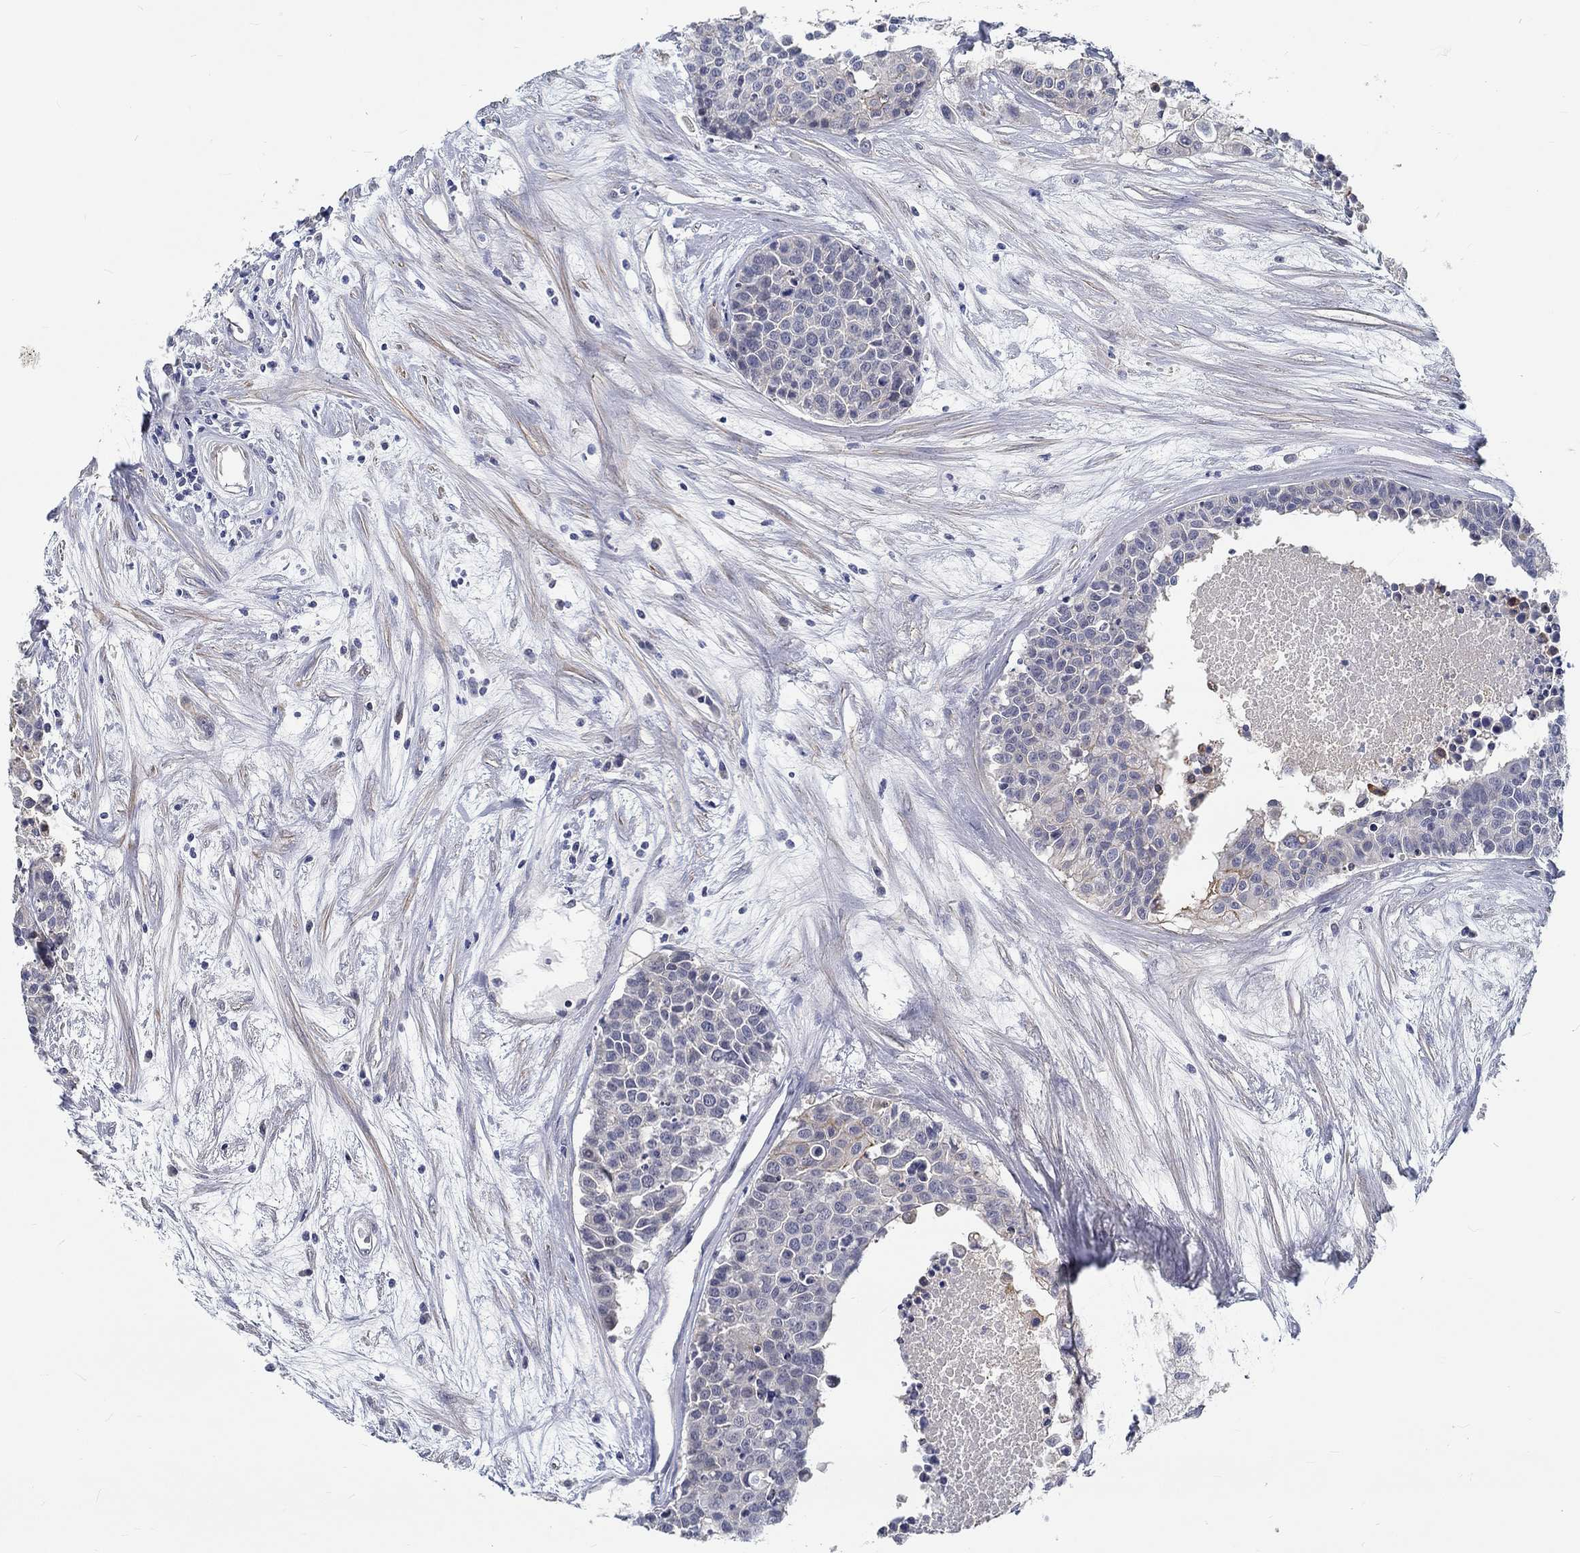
{"staining": {"intensity": "weak", "quantity": "<25%", "location": "cytoplasmic/membranous"}, "tissue": "carcinoid", "cell_type": "Tumor cells", "image_type": "cancer", "snomed": [{"axis": "morphology", "description": "Carcinoid, malignant, NOS"}, {"axis": "topography", "description": "Colon"}], "caption": "Immunohistochemistry (IHC) of human carcinoid (malignant) displays no expression in tumor cells.", "gene": "MYBPC1", "patient": {"sex": "male", "age": 81}}